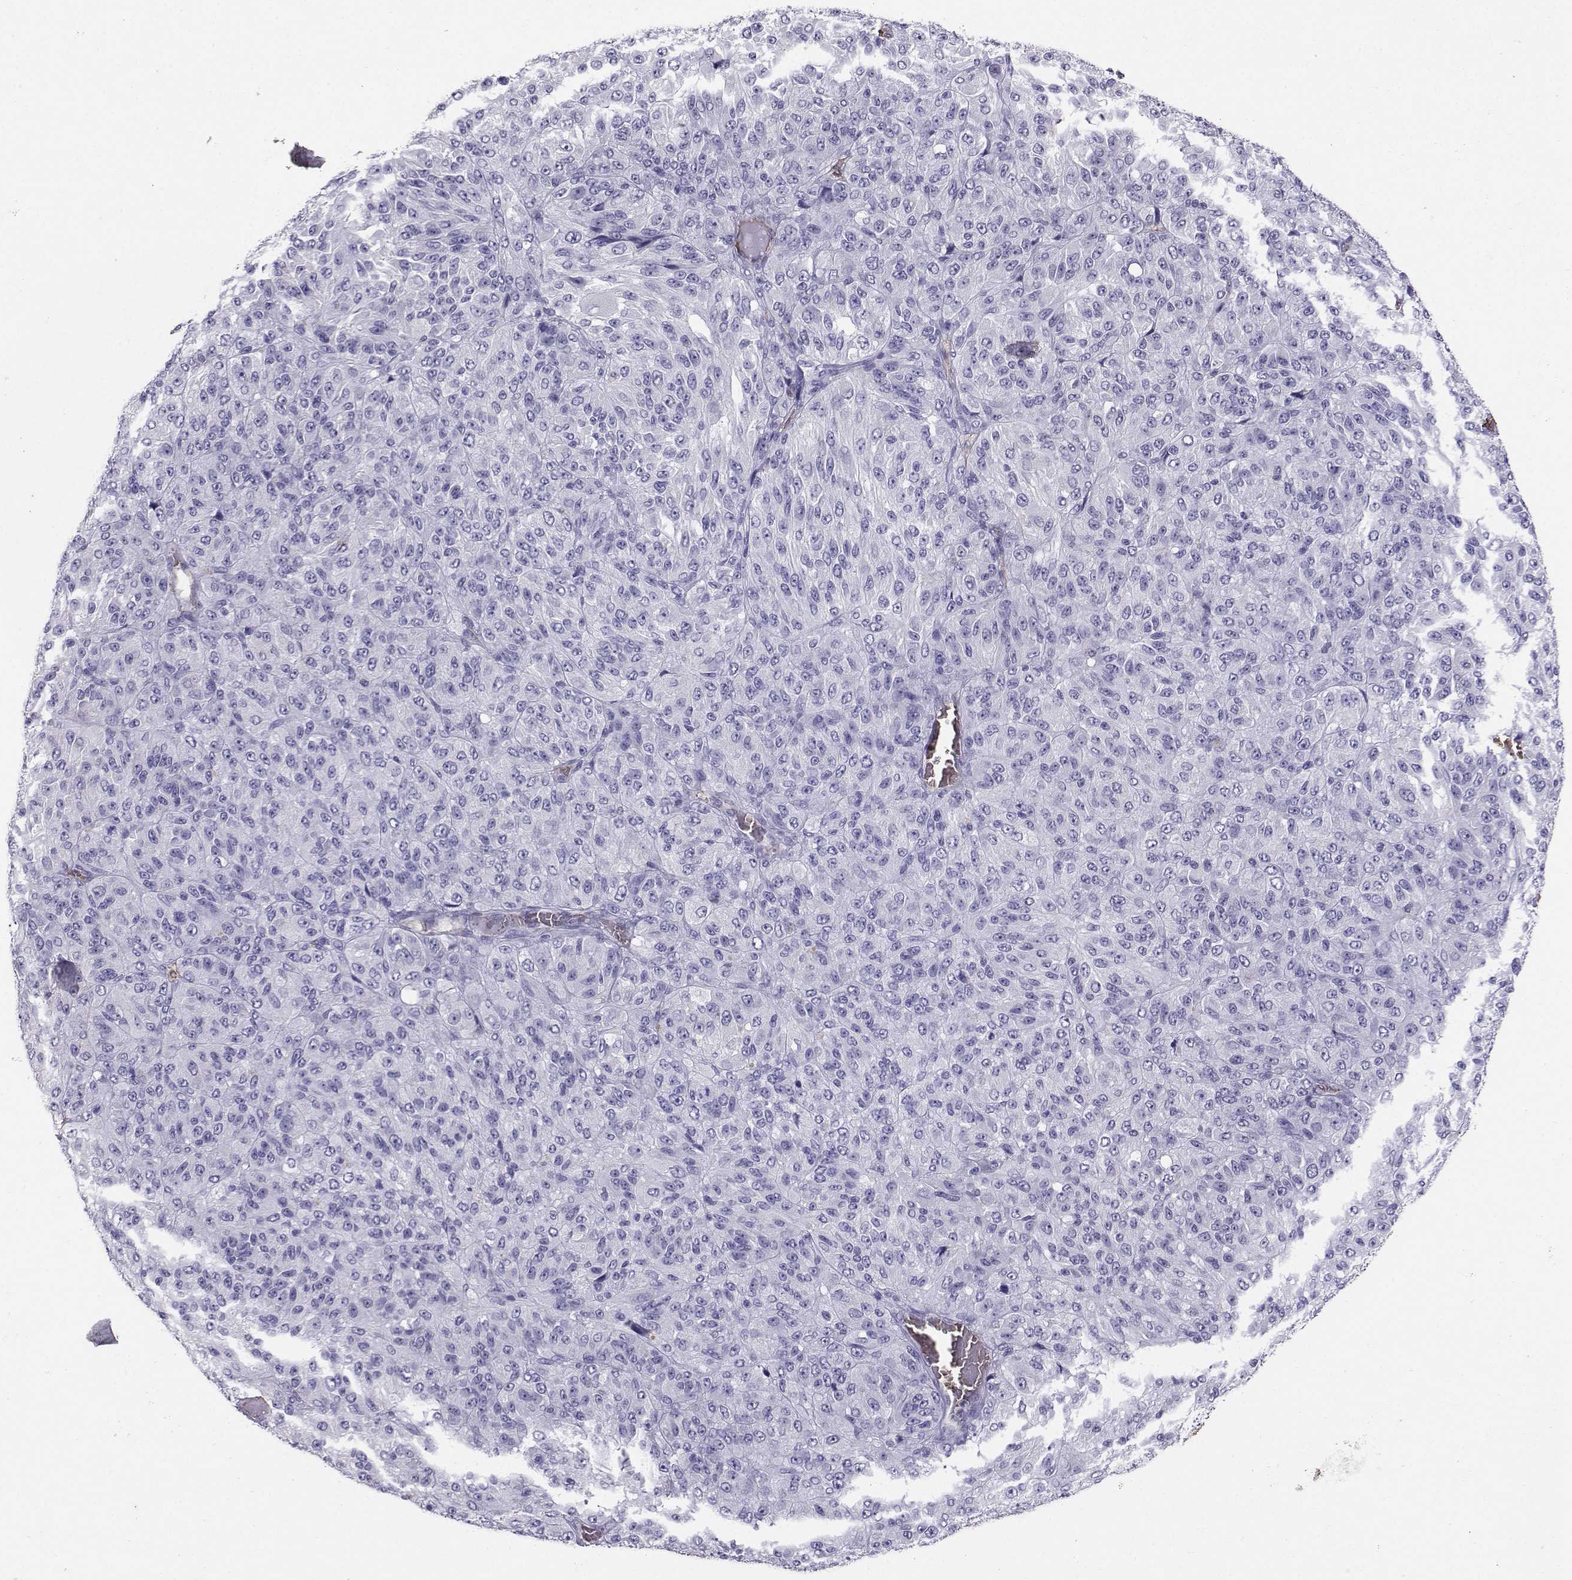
{"staining": {"intensity": "negative", "quantity": "none", "location": "none"}, "tissue": "melanoma", "cell_type": "Tumor cells", "image_type": "cancer", "snomed": [{"axis": "morphology", "description": "Malignant melanoma, Metastatic site"}, {"axis": "topography", "description": "Brain"}], "caption": "High power microscopy histopathology image of an immunohistochemistry image of malignant melanoma (metastatic site), revealing no significant expression in tumor cells.", "gene": "CLUL1", "patient": {"sex": "female", "age": 56}}